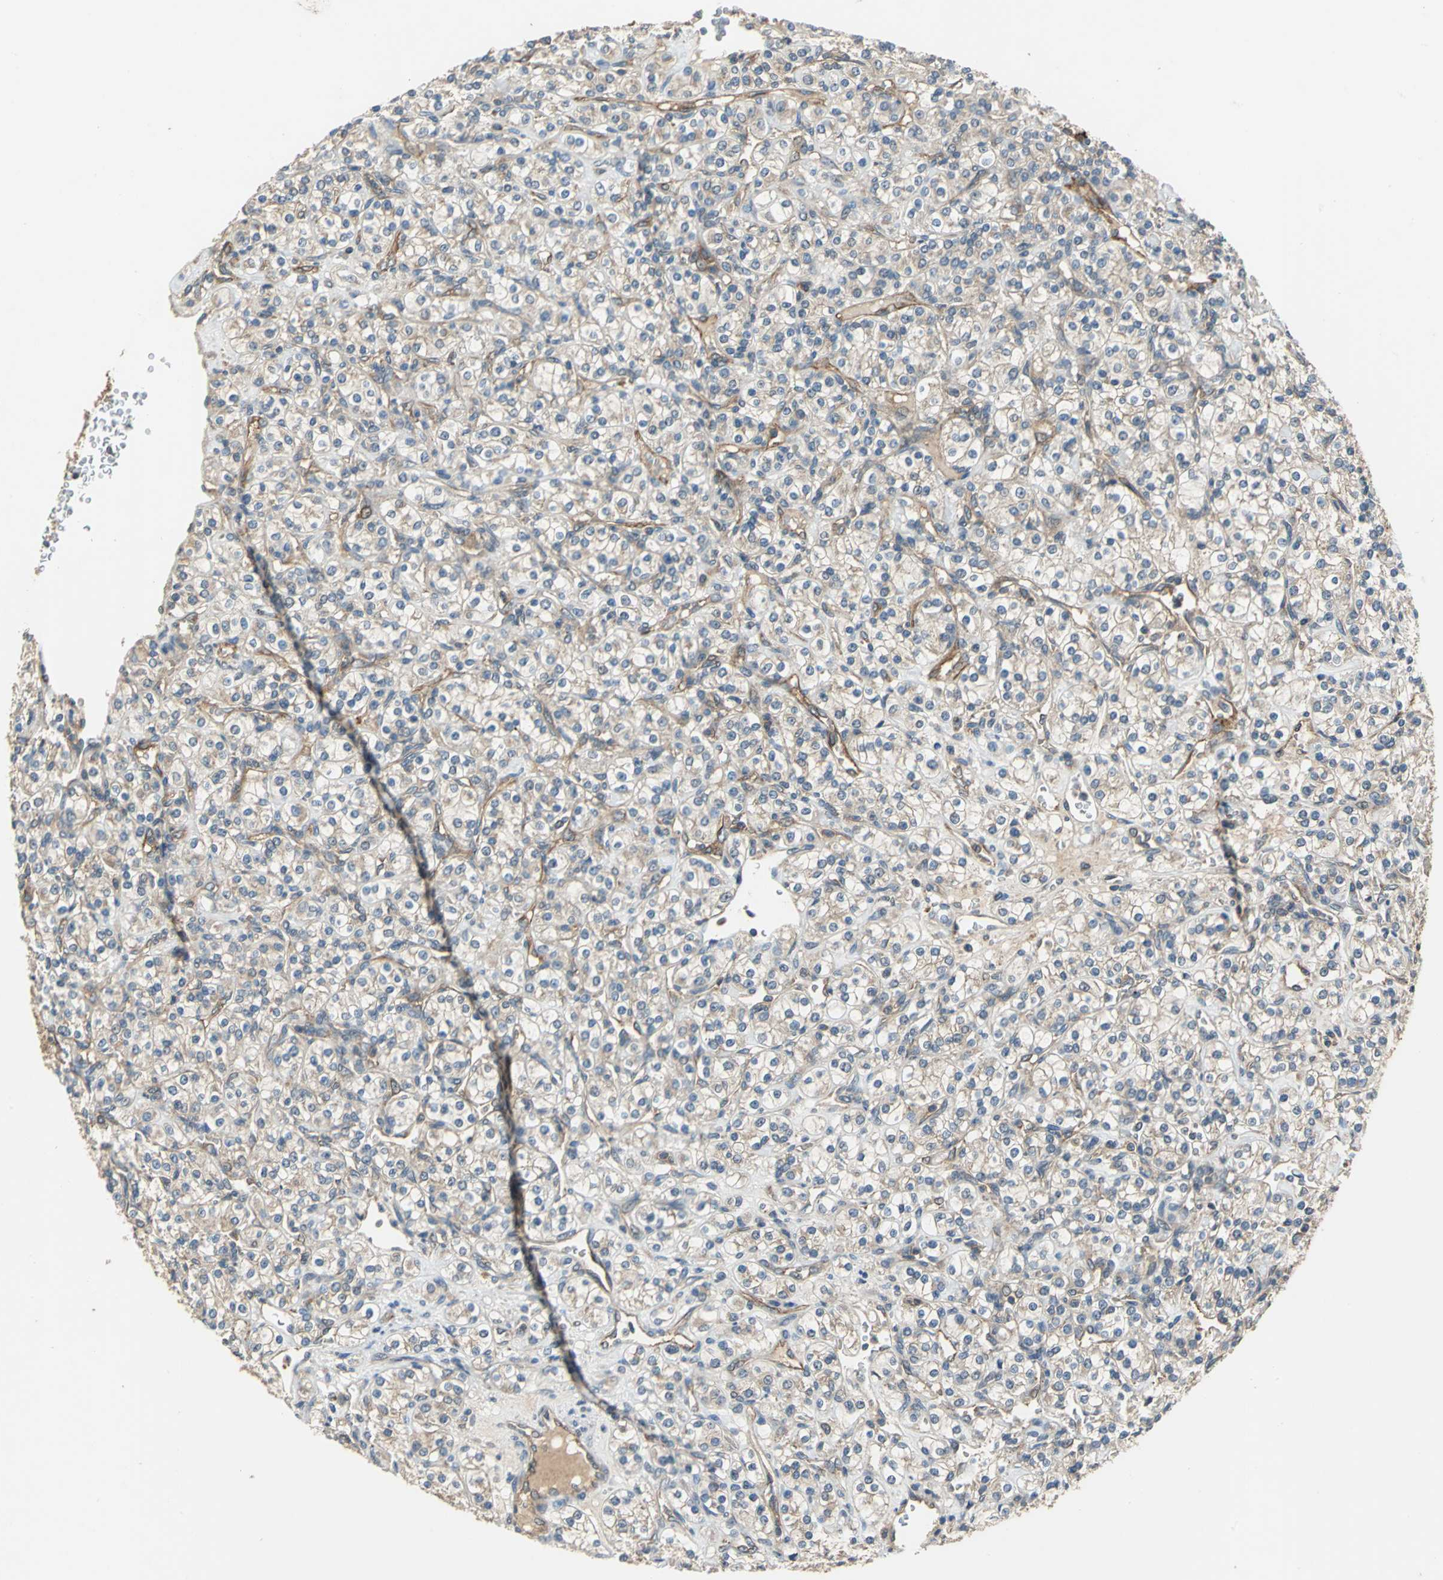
{"staining": {"intensity": "weak", "quantity": "25%-75%", "location": "cytoplasmic/membranous"}, "tissue": "renal cancer", "cell_type": "Tumor cells", "image_type": "cancer", "snomed": [{"axis": "morphology", "description": "Adenocarcinoma, NOS"}, {"axis": "topography", "description": "Kidney"}], "caption": "Protein expression analysis of adenocarcinoma (renal) shows weak cytoplasmic/membranous expression in about 25%-75% of tumor cells.", "gene": "EMCN", "patient": {"sex": "male", "age": 77}}